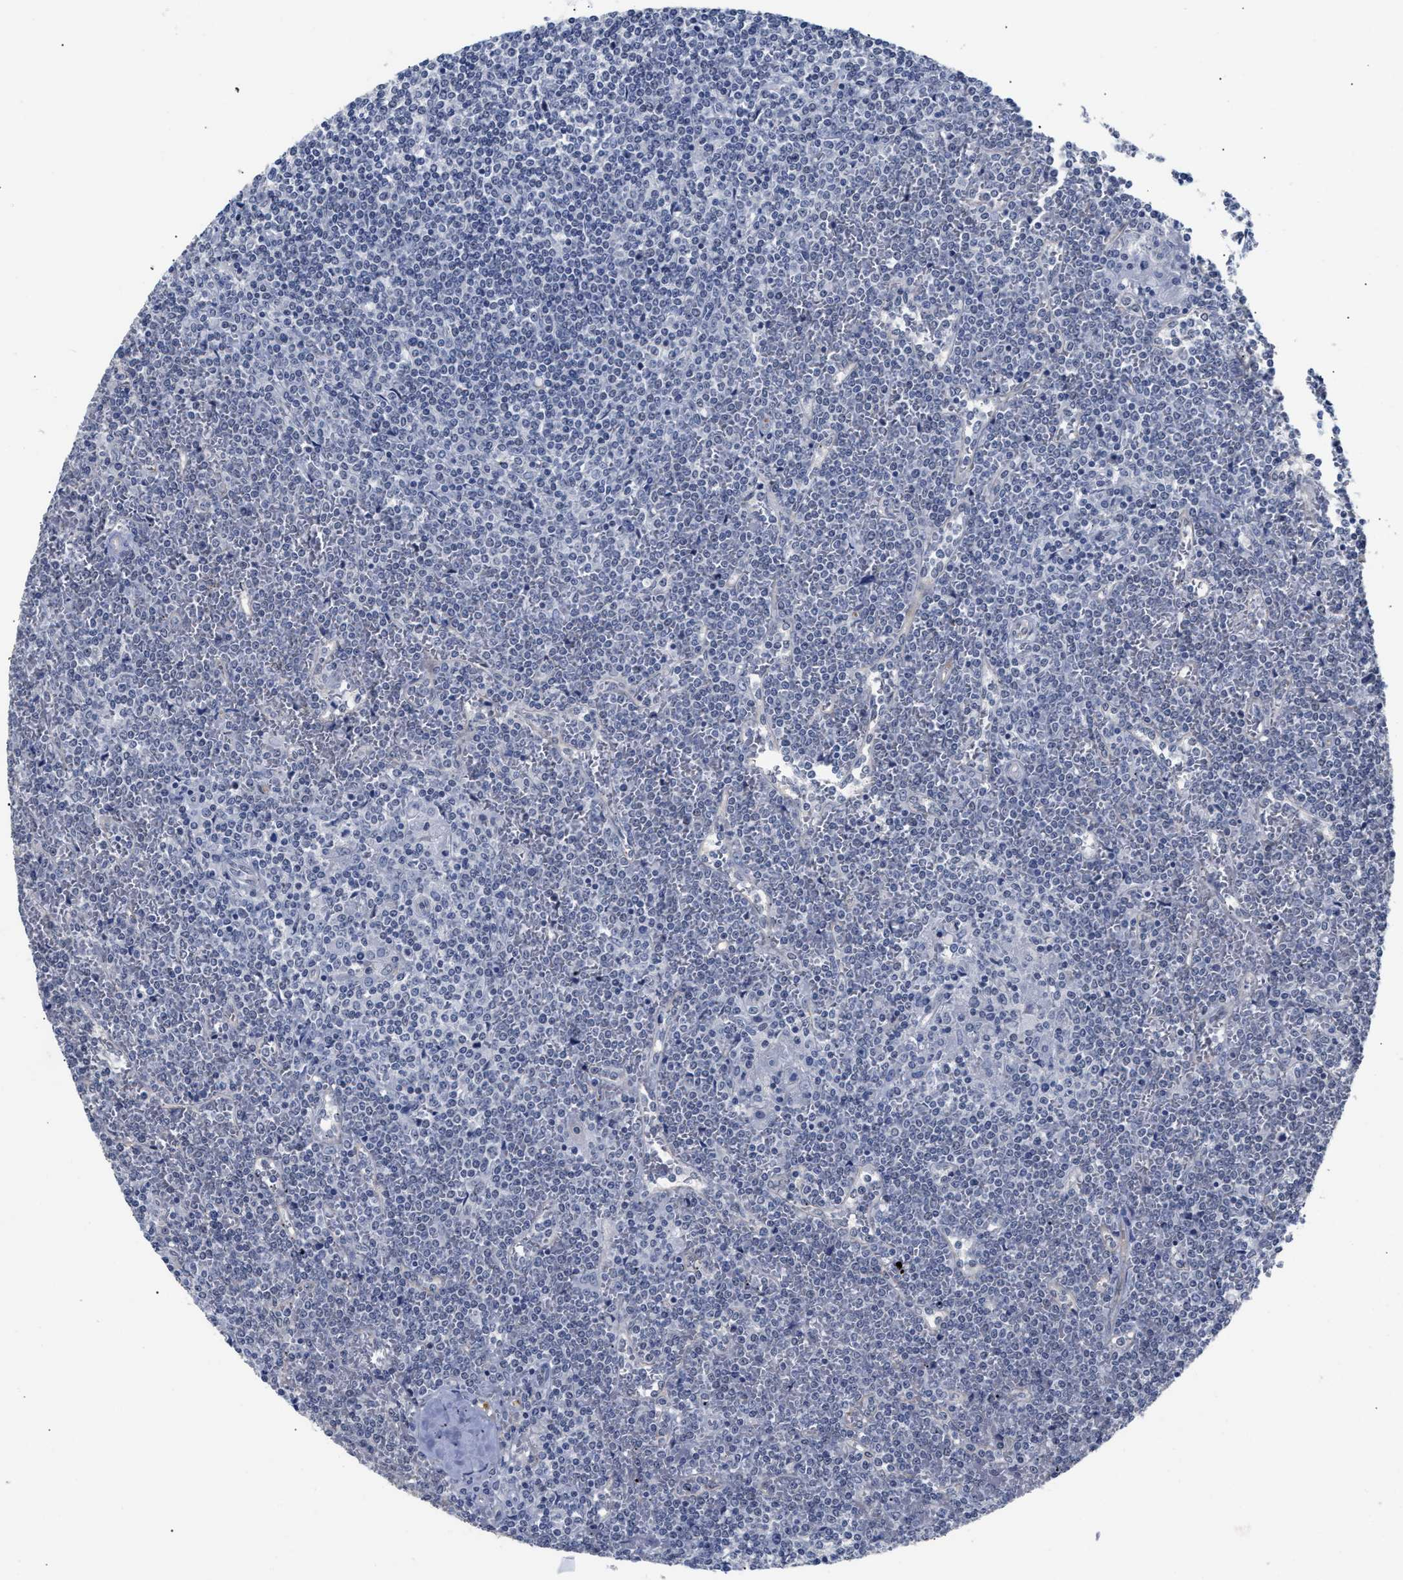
{"staining": {"intensity": "negative", "quantity": "none", "location": "none"}, "tissue": "lymphoma", "cell_type": "Tumor cells", "image_type": "cancer", "snomed": [{"axis": "morphology", "description": "Malignant lymphoma, non-Hodgkin's type, Low grade"}, {"axis": "topography", "description": "Spleen"}], "caption": "This histopathology image is of lymphoma stained with immunohistochemistry (IHC) to label a protein in brown with the nuclei are counter-stained blue. There is no expression in tumor cells.", "gene": "AHNAK2", "patient": {"sex": "female", "age": 19}}